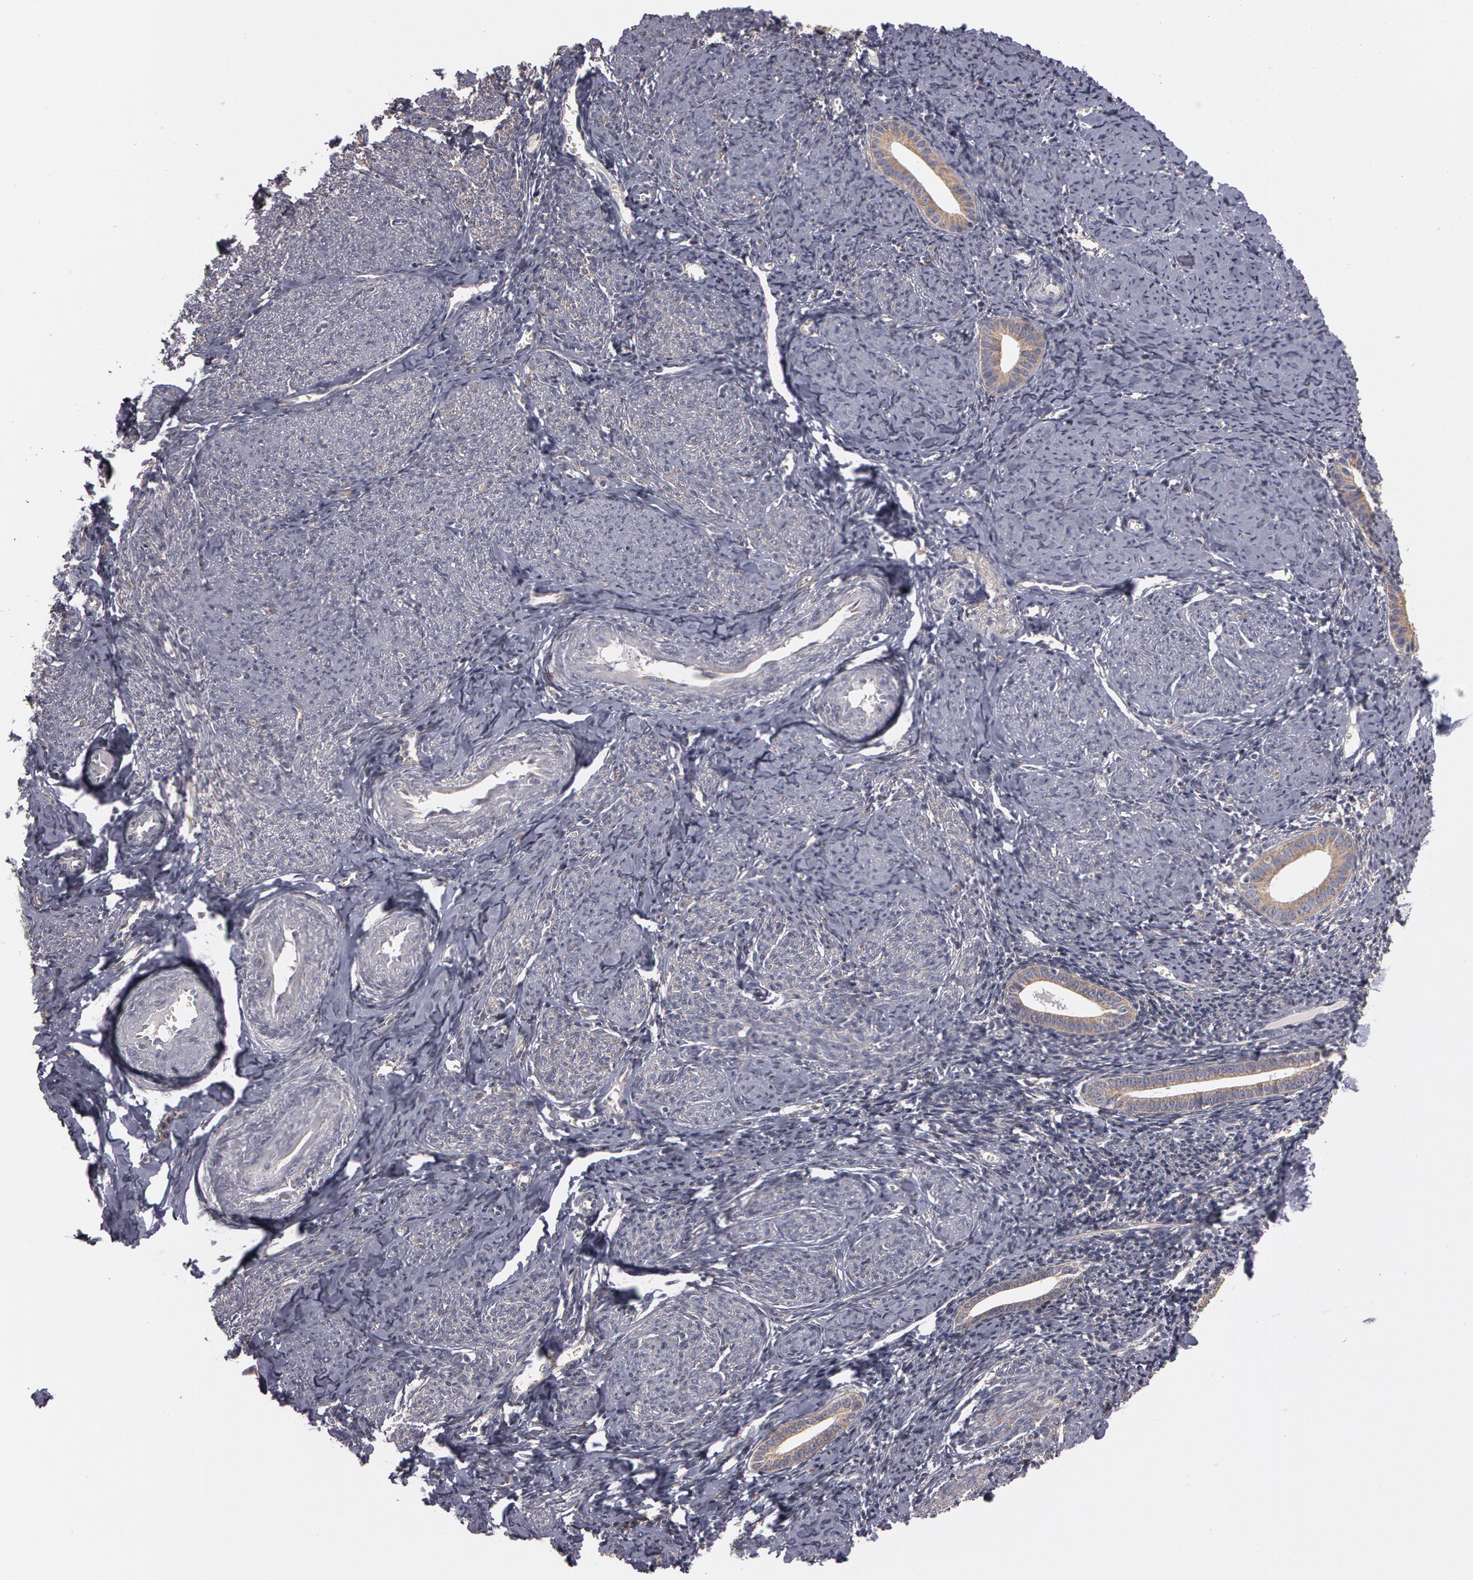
{"staining": {"intensity": "negative", "quantity": "none", "location": "none"}, "tissue": "endometrium", "cell_type": "Cells in endometrial stroma", "image_type": "normal", "snomed": [{"axis": "morphology", "description": "Normal tissue, NOS"}, {"axis": "morphology", "description": "Neoplasm, benign, NOS"}, {"axis": "topography", "description": "Uterus"}], "caption": "An IHC micrograph of unremarkable endometrium is shown. There is no staining in cells in endometrial stroma of endometrium.", "gene": "NEK9", "patient": {"sex": "female", "age": 55}}